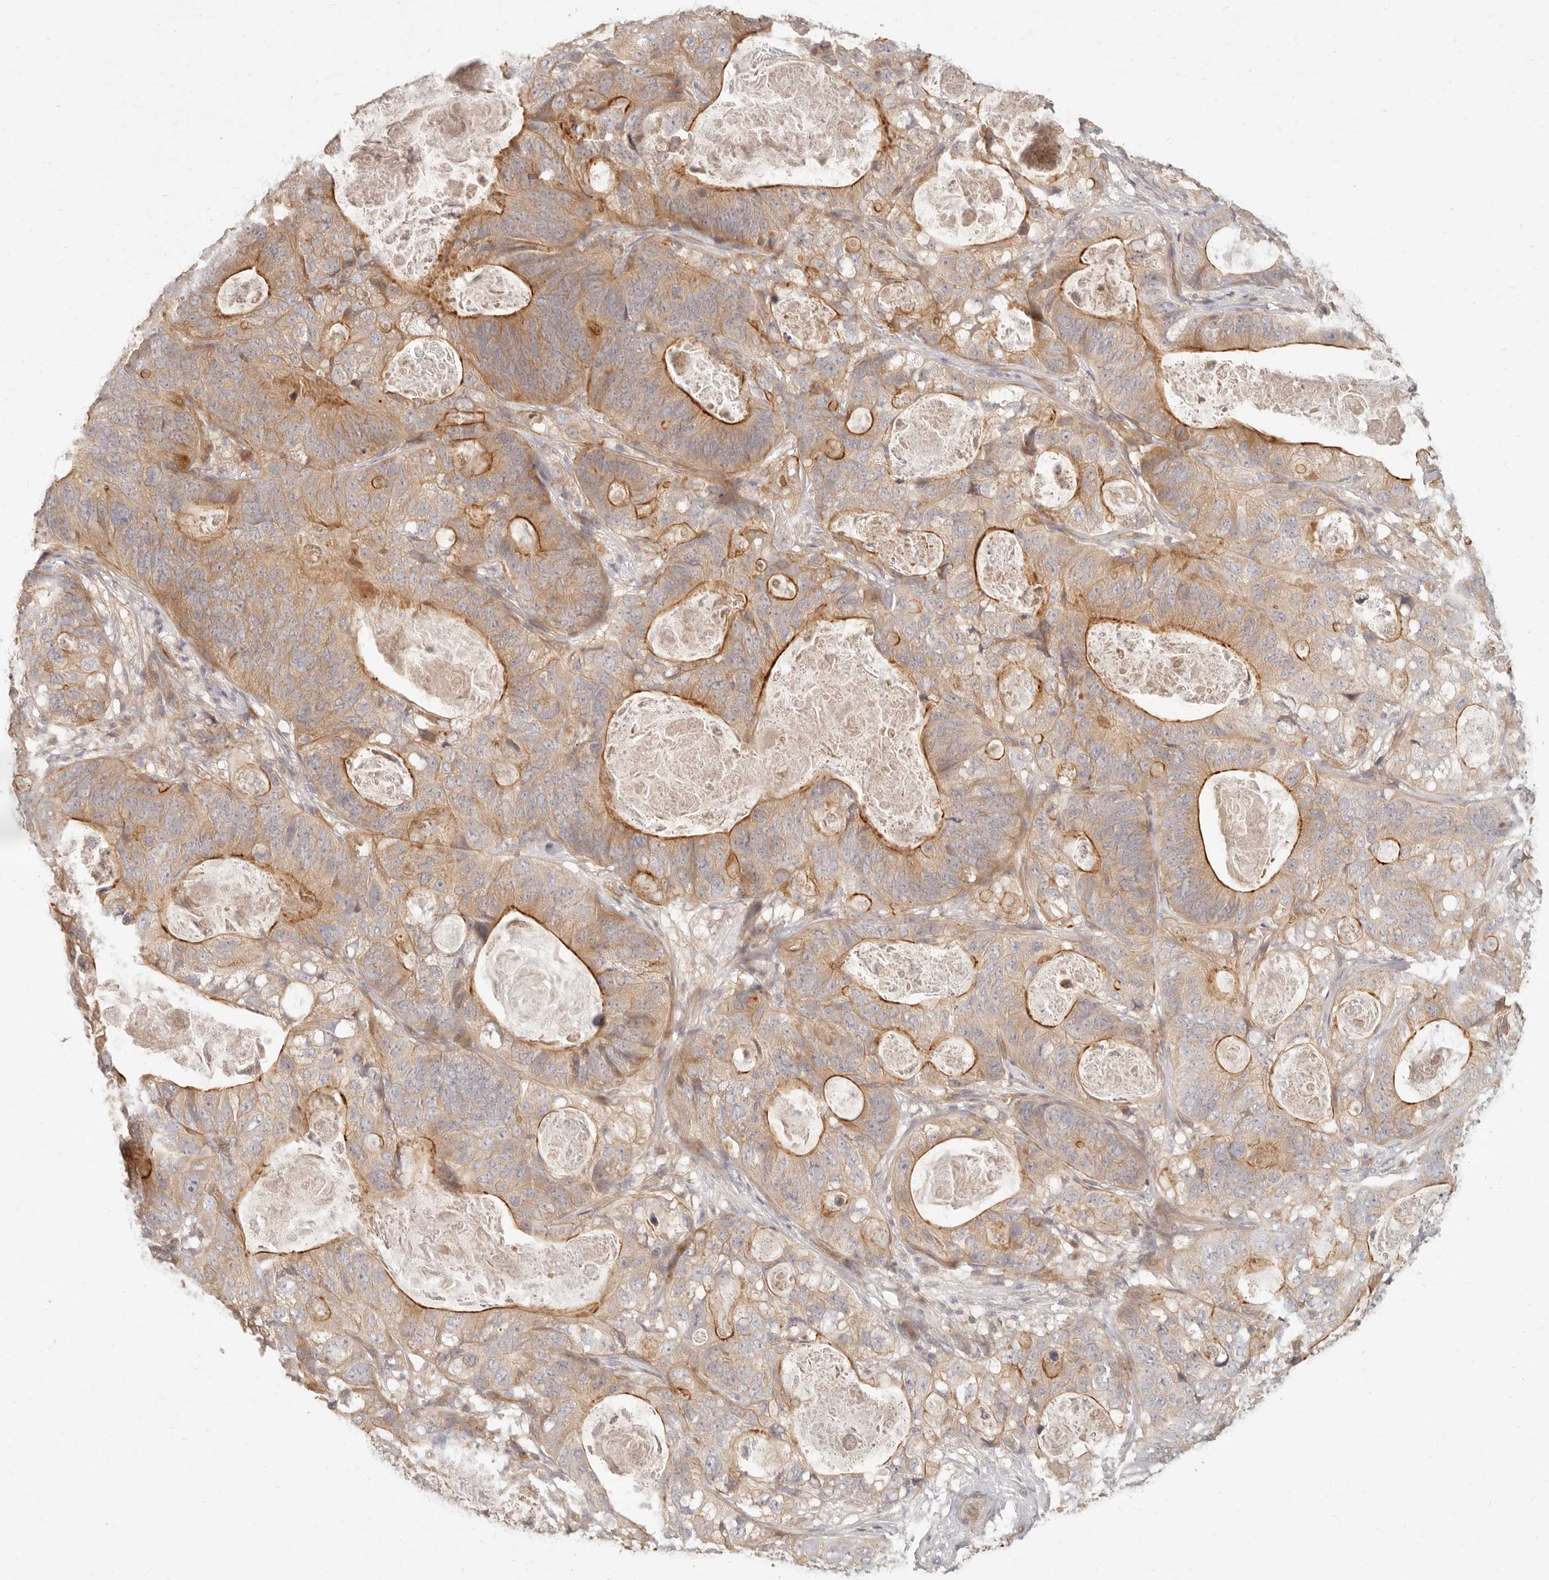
{"staining": {"intensity": "moderate", "quantity": ">75%", "location": "cytoplasmic/membranous"}, "tissue": "stomach cancer", "cell_type": "Tumor cells", "image_type": "cancer", "snomed": [{"axis": "morphology", "description": "Normal tissue, NOS"}, {"axis": "morphology", "description": "Adenocarcinoma, NOS"}, {"axis": "topography", "description": "Stomach"}], "caption": "This histopathology image displays IHC staining of adenocarcinoma (stomach), with medium moderate cytoplasmic/membranous expression in about >75% of tumor cells.", "gene": "PPP1R3B", "patient": {"sex": "female", "age": 89}}